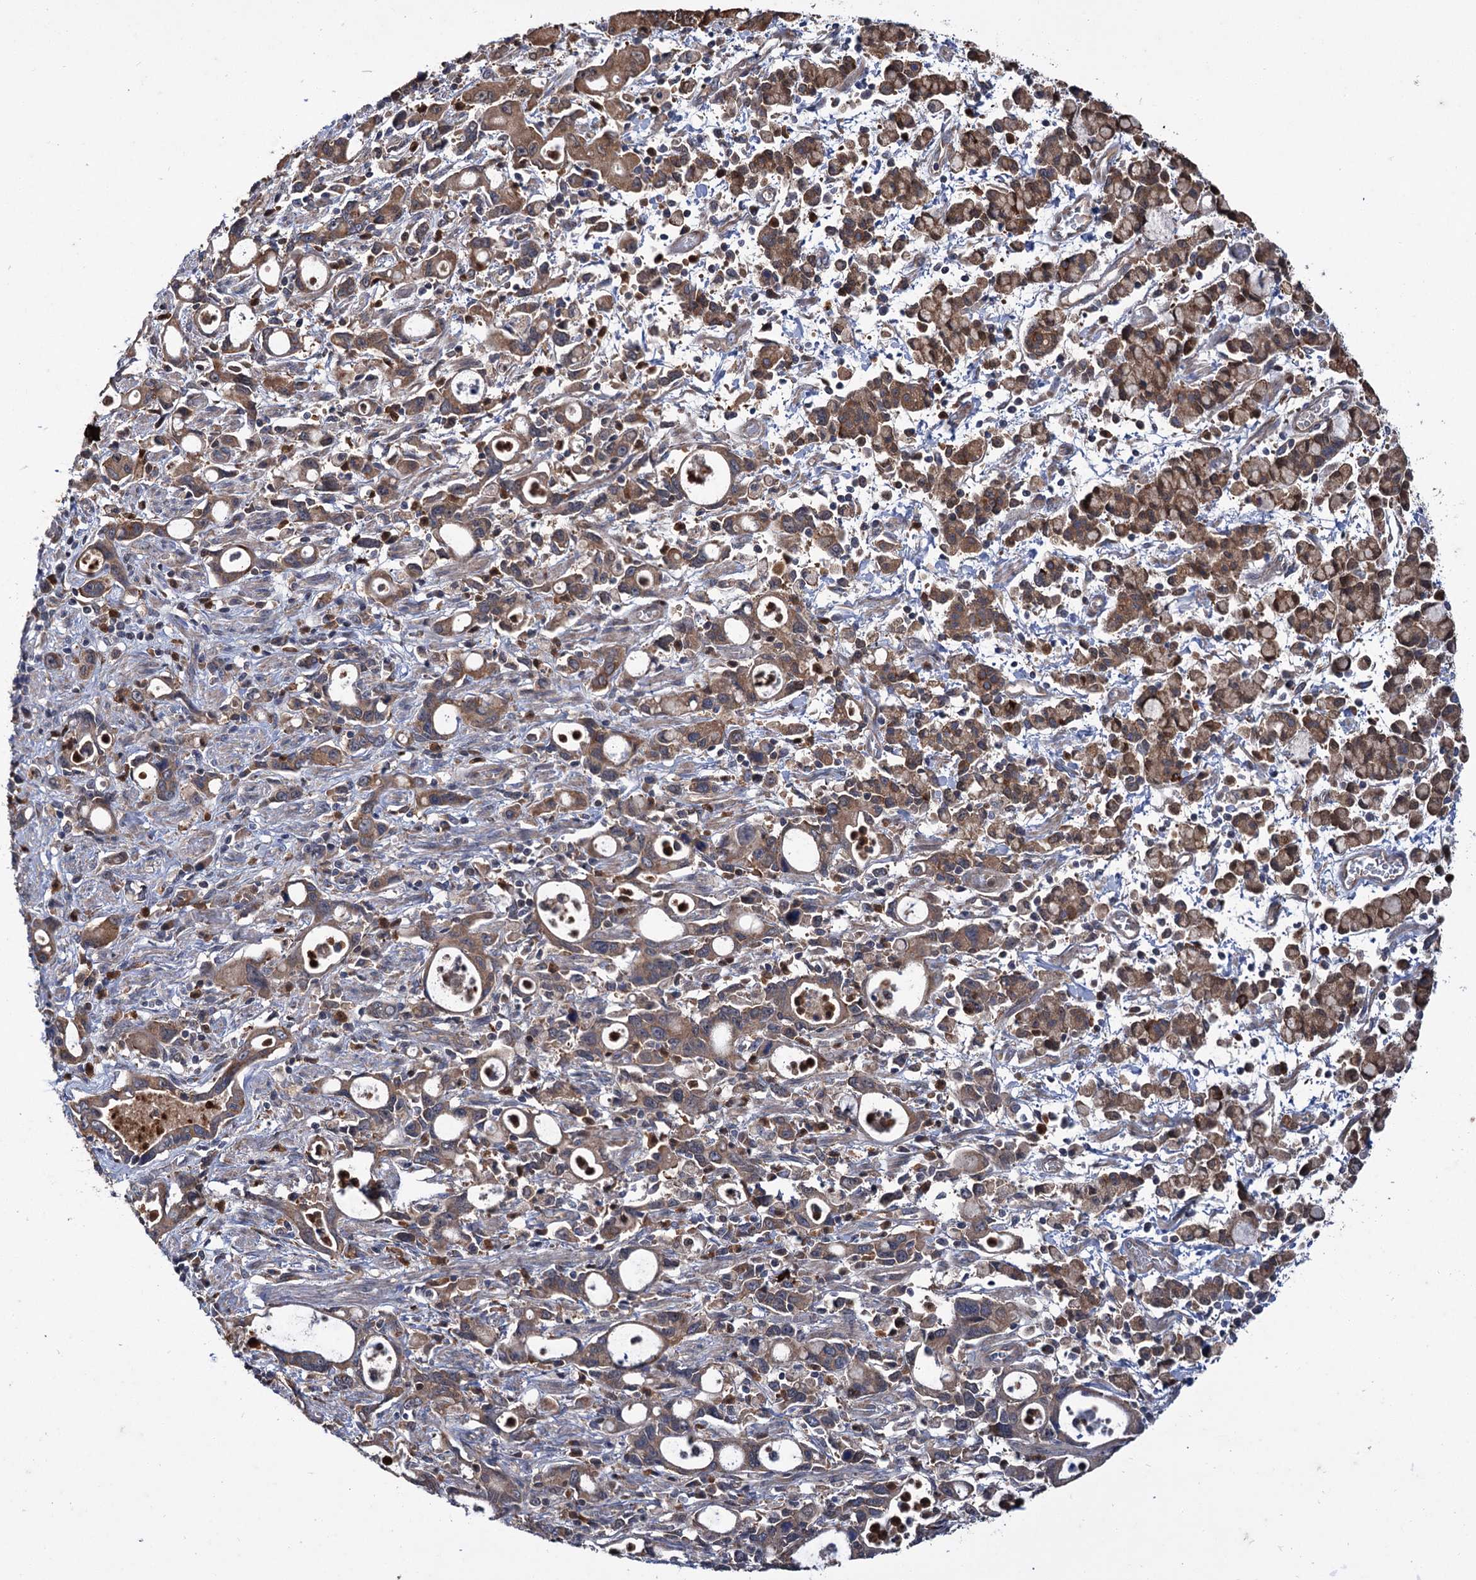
{"staining": {"intensity": "moderate", "quantity": ">75%", "location": "cytoplasmic/membranous"}, "tissue": "stomach cancer", "cell_type": "Tumor cells", "image_type": "cancer", "snomed": [{"axis": "morphology", "description": "Adenocarcinoma, NOS"}, {"axis": "topography", "description": "Stomach, lower"}], "caption": "Human stomach adenocarcinoma stained for a protein (brown) shows moderate cytoplasmic/membranous positive positivity in about >75% of tumor cells.", "gene": "PTPN3", "patient": {"sex": "female", "age": 43}}